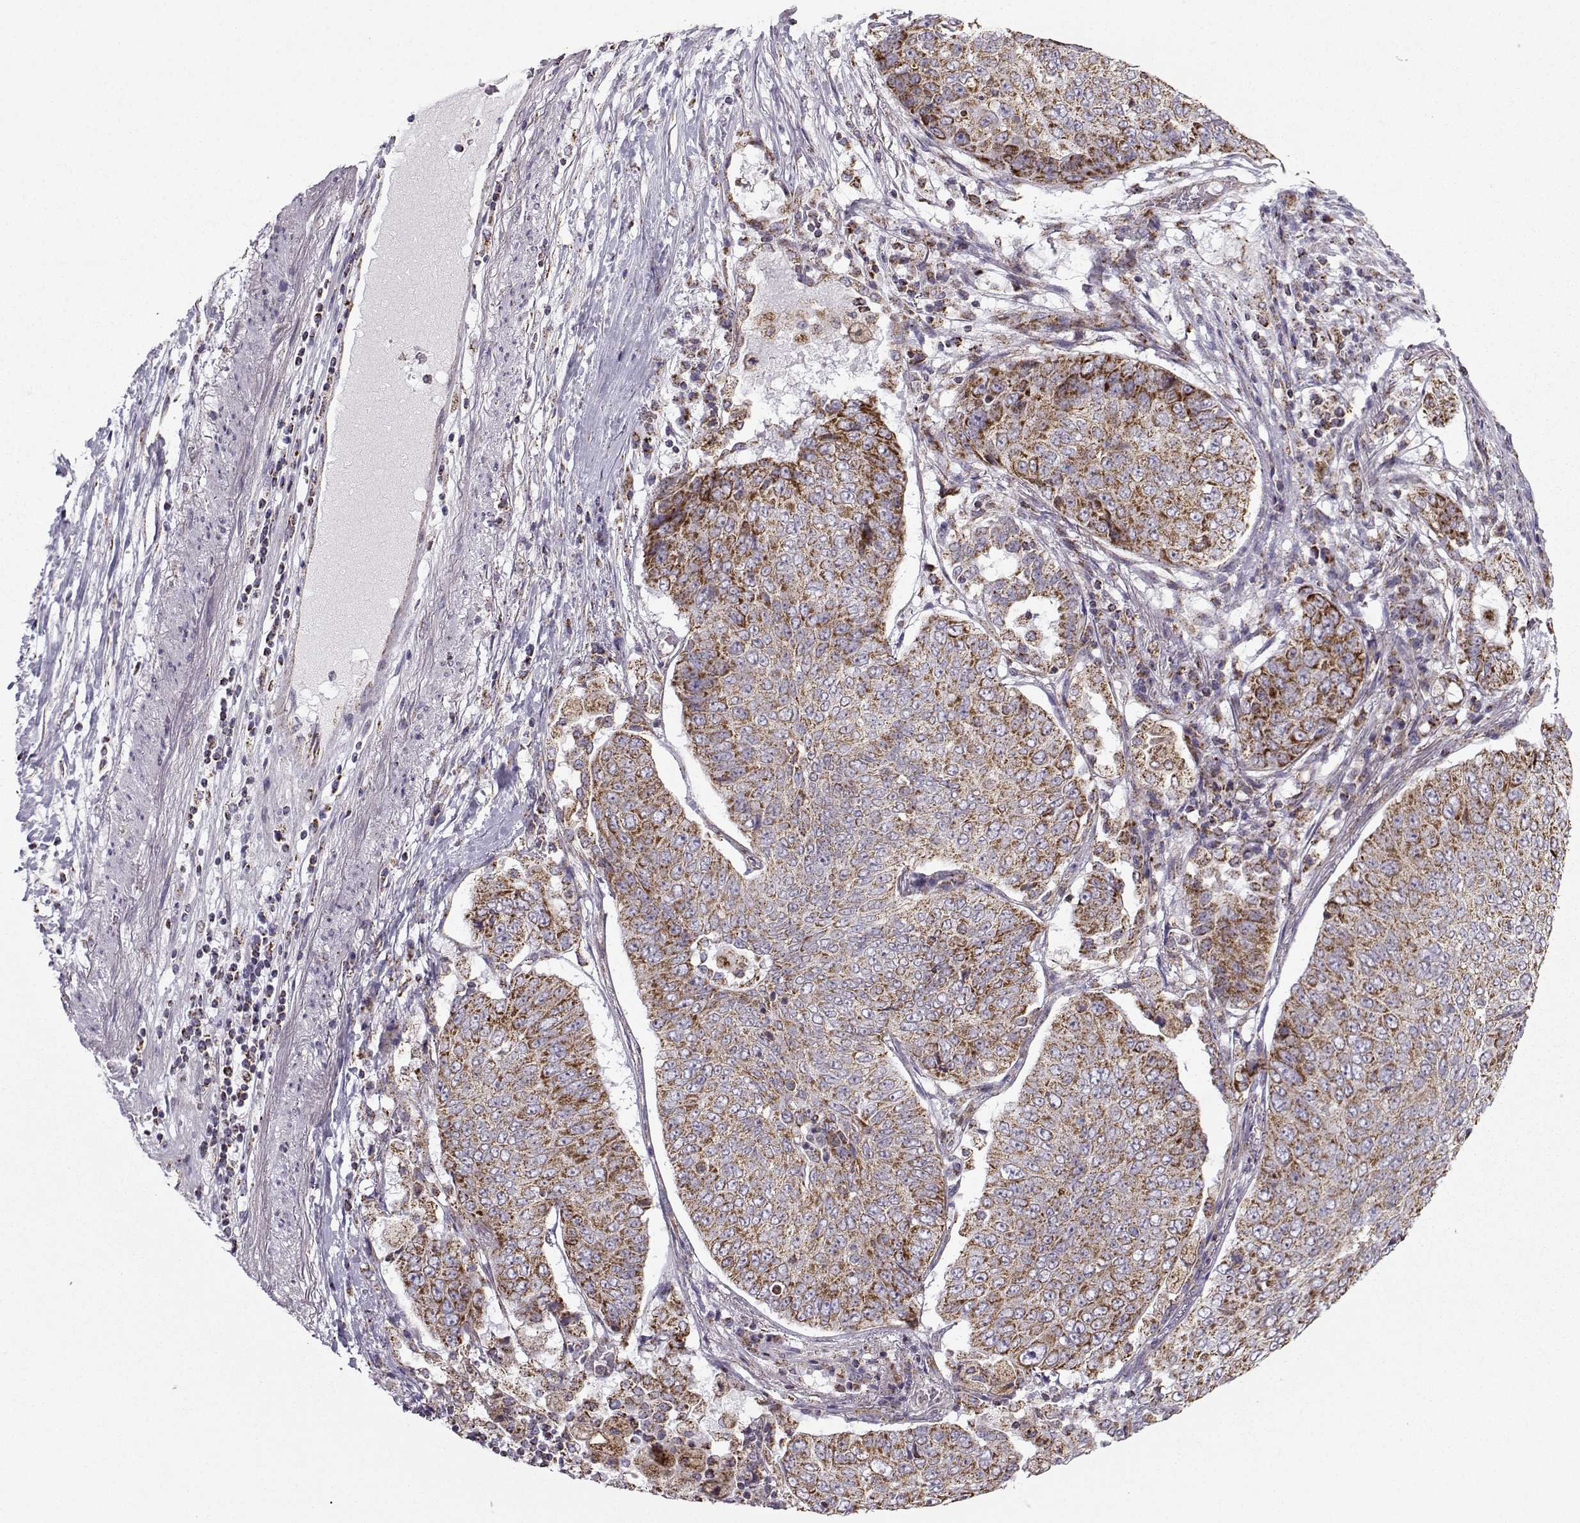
{"staining": {"intensity": "strong", "quantity": ">75%", "location": "cytoplasmic/membranous"}, "tissue": "lung cancer", "cell_type": "Tumor cells", "image_type": "cancer", "snomed": [{"axis": "morphology", "description": "Normal tissue, NOS"}, {"axis": "morphology", "description": "Squamous cell carcinoma, NOS"}, {"axis": "topography", "description": "Bronchus"}, {"axis": "topography", "description": "Lung"}], "caption": "Tumor cells show high levels of strong cytoplasmic/membranous expression in about >75% of cells in squamous cell carcinoma (lung).", "gene": "NECAB3", "patient": {"sex": "male", "age": 64}}